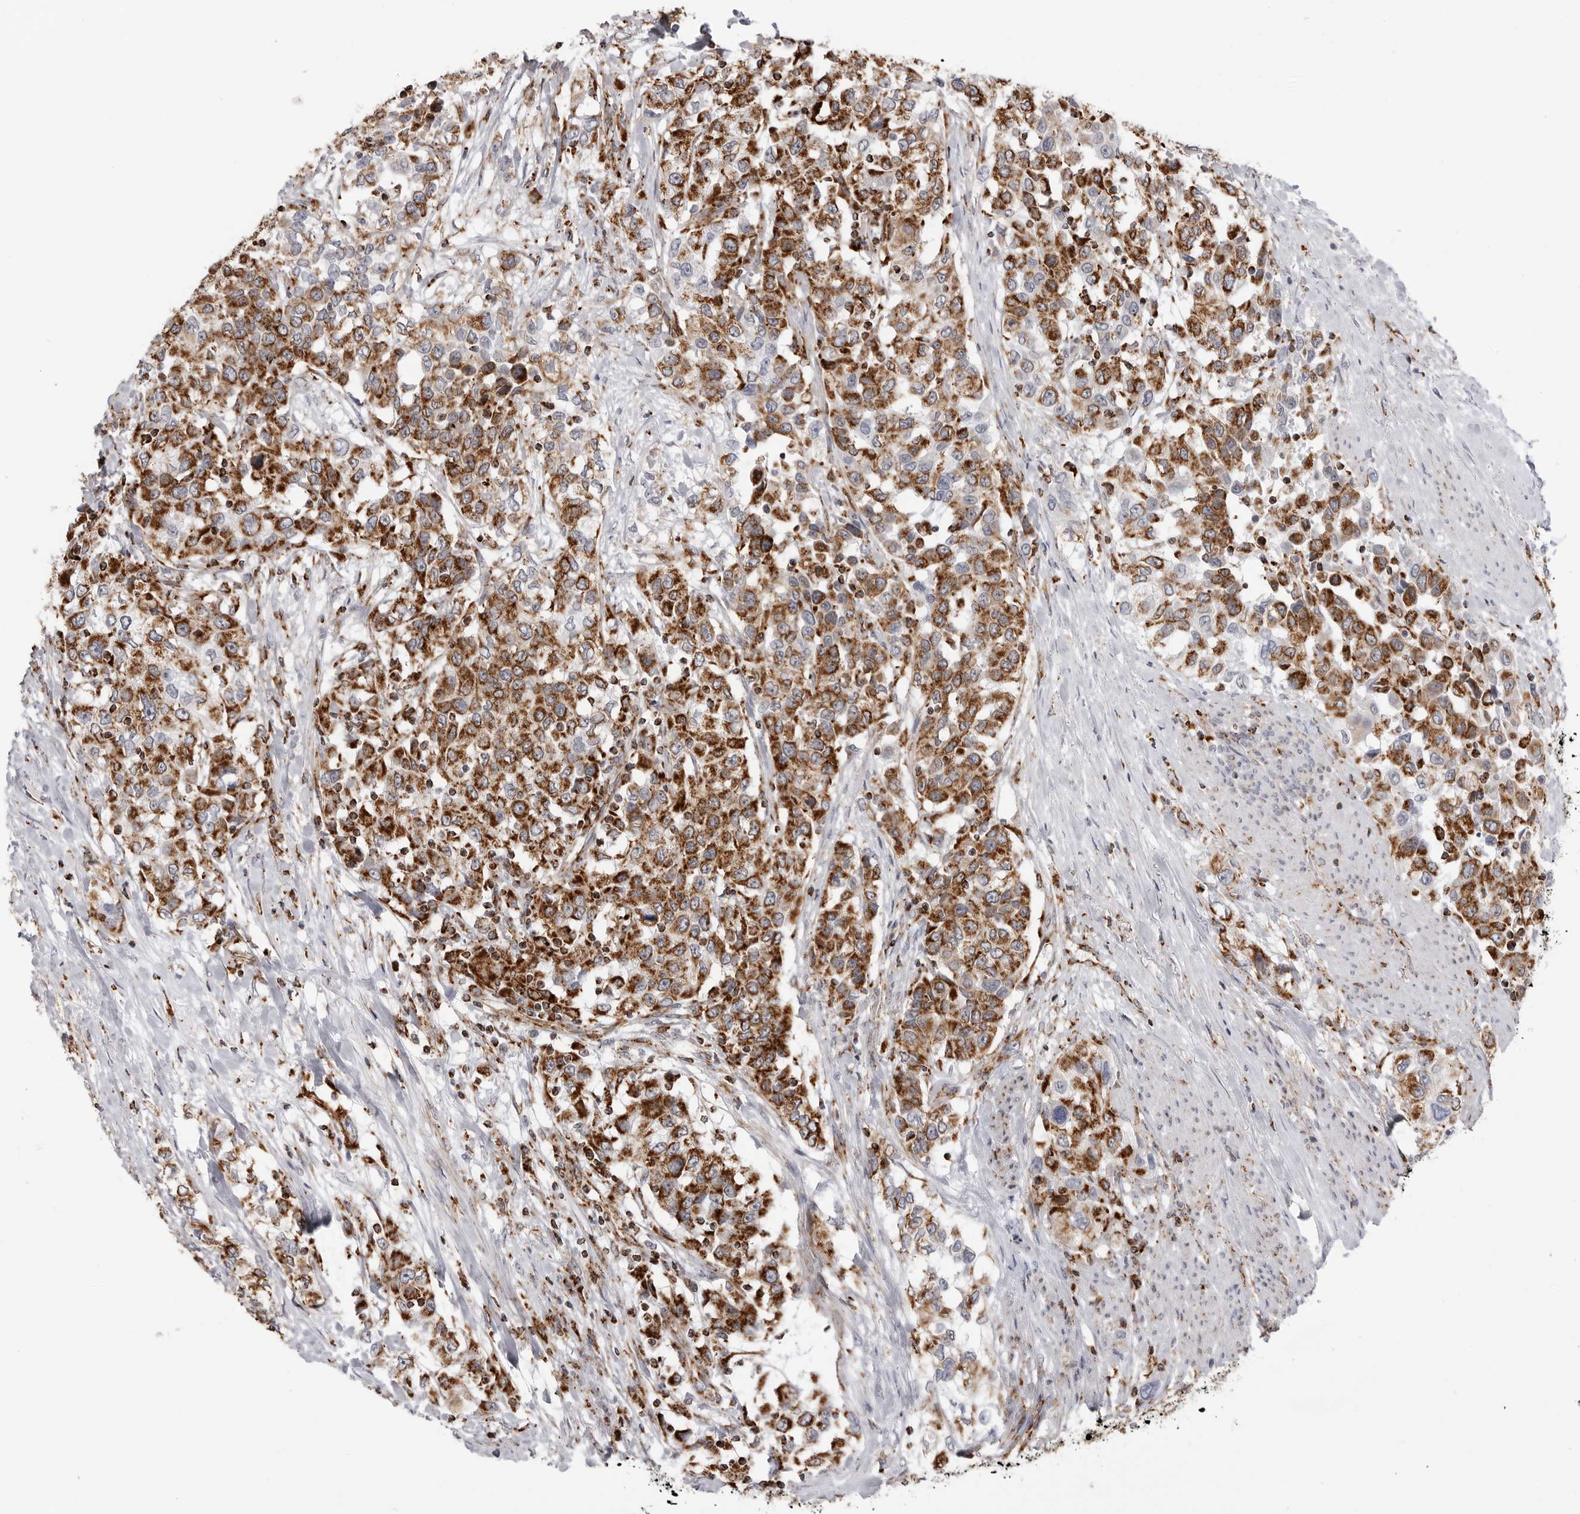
{"staining": {"intensity": "strong", "quantity": ">75%", "location": "cytoplasmic/membranous"}, "tissue": "urothelial cancer", "cell_type": "Tumor cells", "image_type": "cancer", "snomed": [{"axis": "morphology", "description": "Urothelial carcinoma, High grade"}, {"axis": "topography", "description": "Urinary bladder"}], "caption": "An image of urothelial cancer stained for a protein reveals strong cytoplasmic/membranous brown staining in tumor cells. The staining was performed using DAB to visualize the protein expression in brown, while the nuclei were stained in blue with hematoxylin (Magnification: 20x).", "gene": "COX5A", "patient": {"sex": "female", "age": 80}}